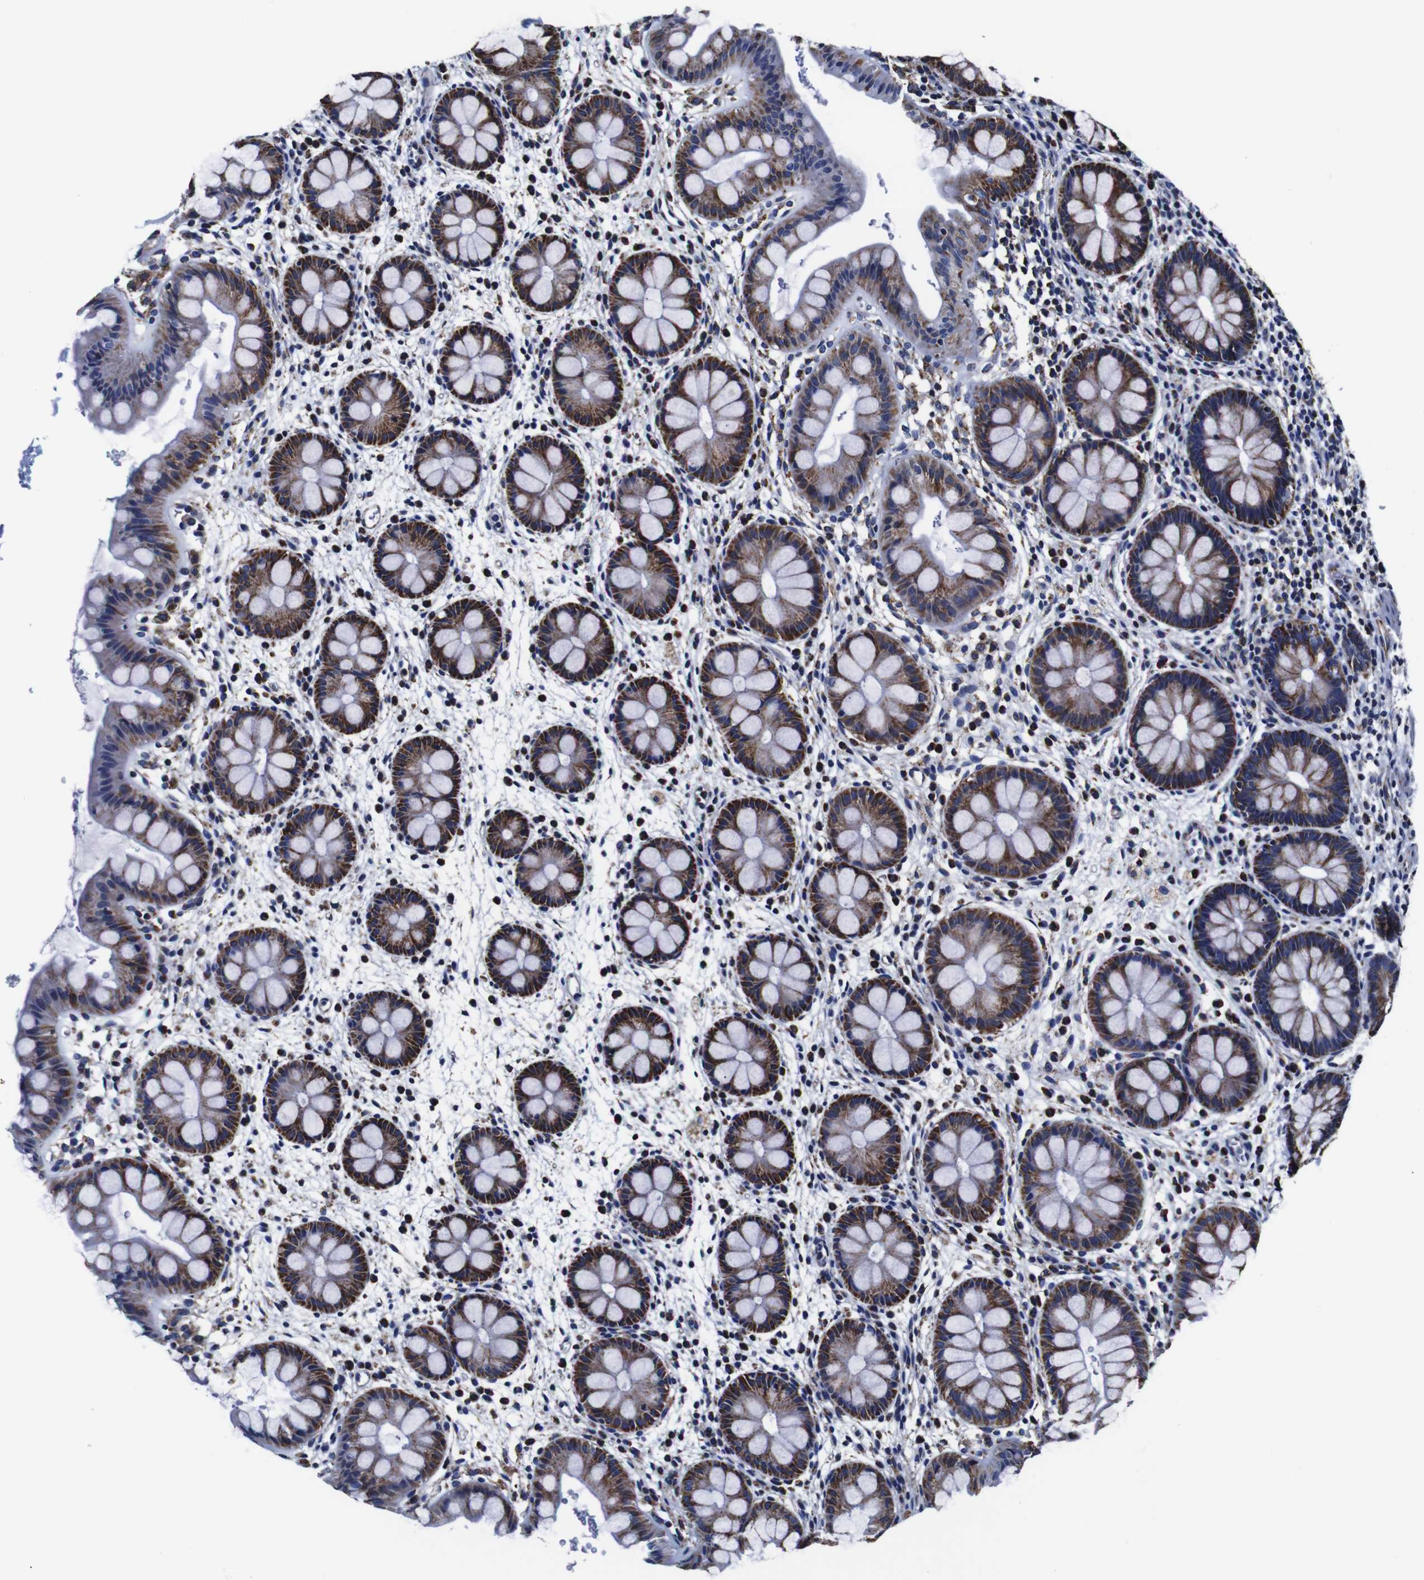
{"staining": {"intensity": "strong", "quantity": ">75%", "location": "cytoplasmic/membranous"}, "tissue": "rectum", "cell_type": "Glandular cells", "image_type": "normal", "snomed": [{"axis": "morphology", "description": "Normal tissue, NOS"}, {"axis": "topography", "description": "Rectum"}], "caption": "Immunohistochemical staining of unremarkable rectum shows >75% levels of strong cytoplasmic/membranous protein positivity in about >75% of glandular cells. (brown staining indicates protein expression, while blue staining denotes nuclei).", "gene": "FKBP9", "patient": {"sex": "female", "age": 24}}